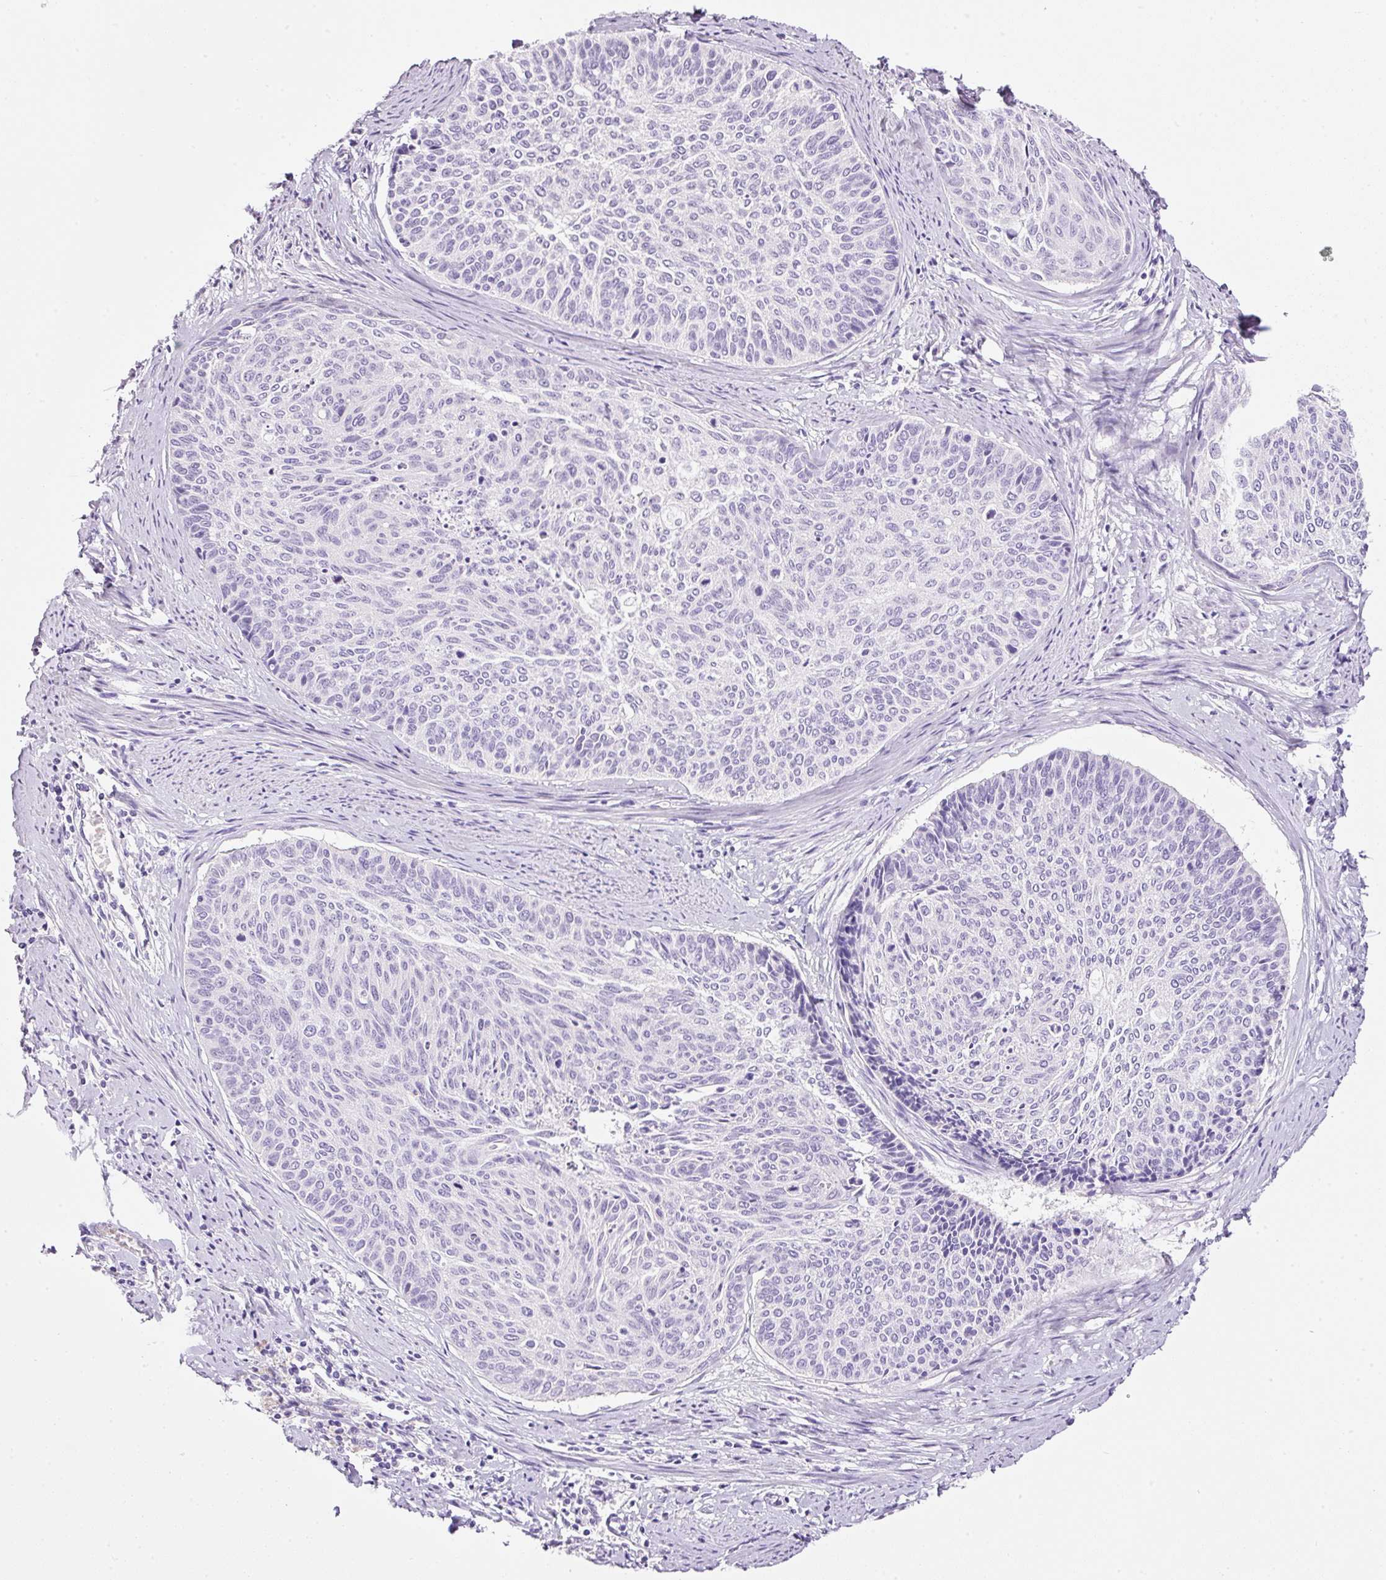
{"staining": {"intensity": "negative", "quantity": "none", "location": "none"}, "tissue": "cervical cancer", "cell_type": "Tumor cells", "image_type": "cancer", "snomed": [{"axis": "morphology", "description": "Squamous cell carcinoma, NOS"}, {"axis": "topography", "description": "Cervix"}], "caption": "High power microscopy micrograph of an immunohistochemistry (IHC) micrograph of cervical cancer (squamous cell carcinoma), revealing no significant positivity in tumor cells.", "gene": "BSND", "patient": {"sex": "female", "age": 55}}